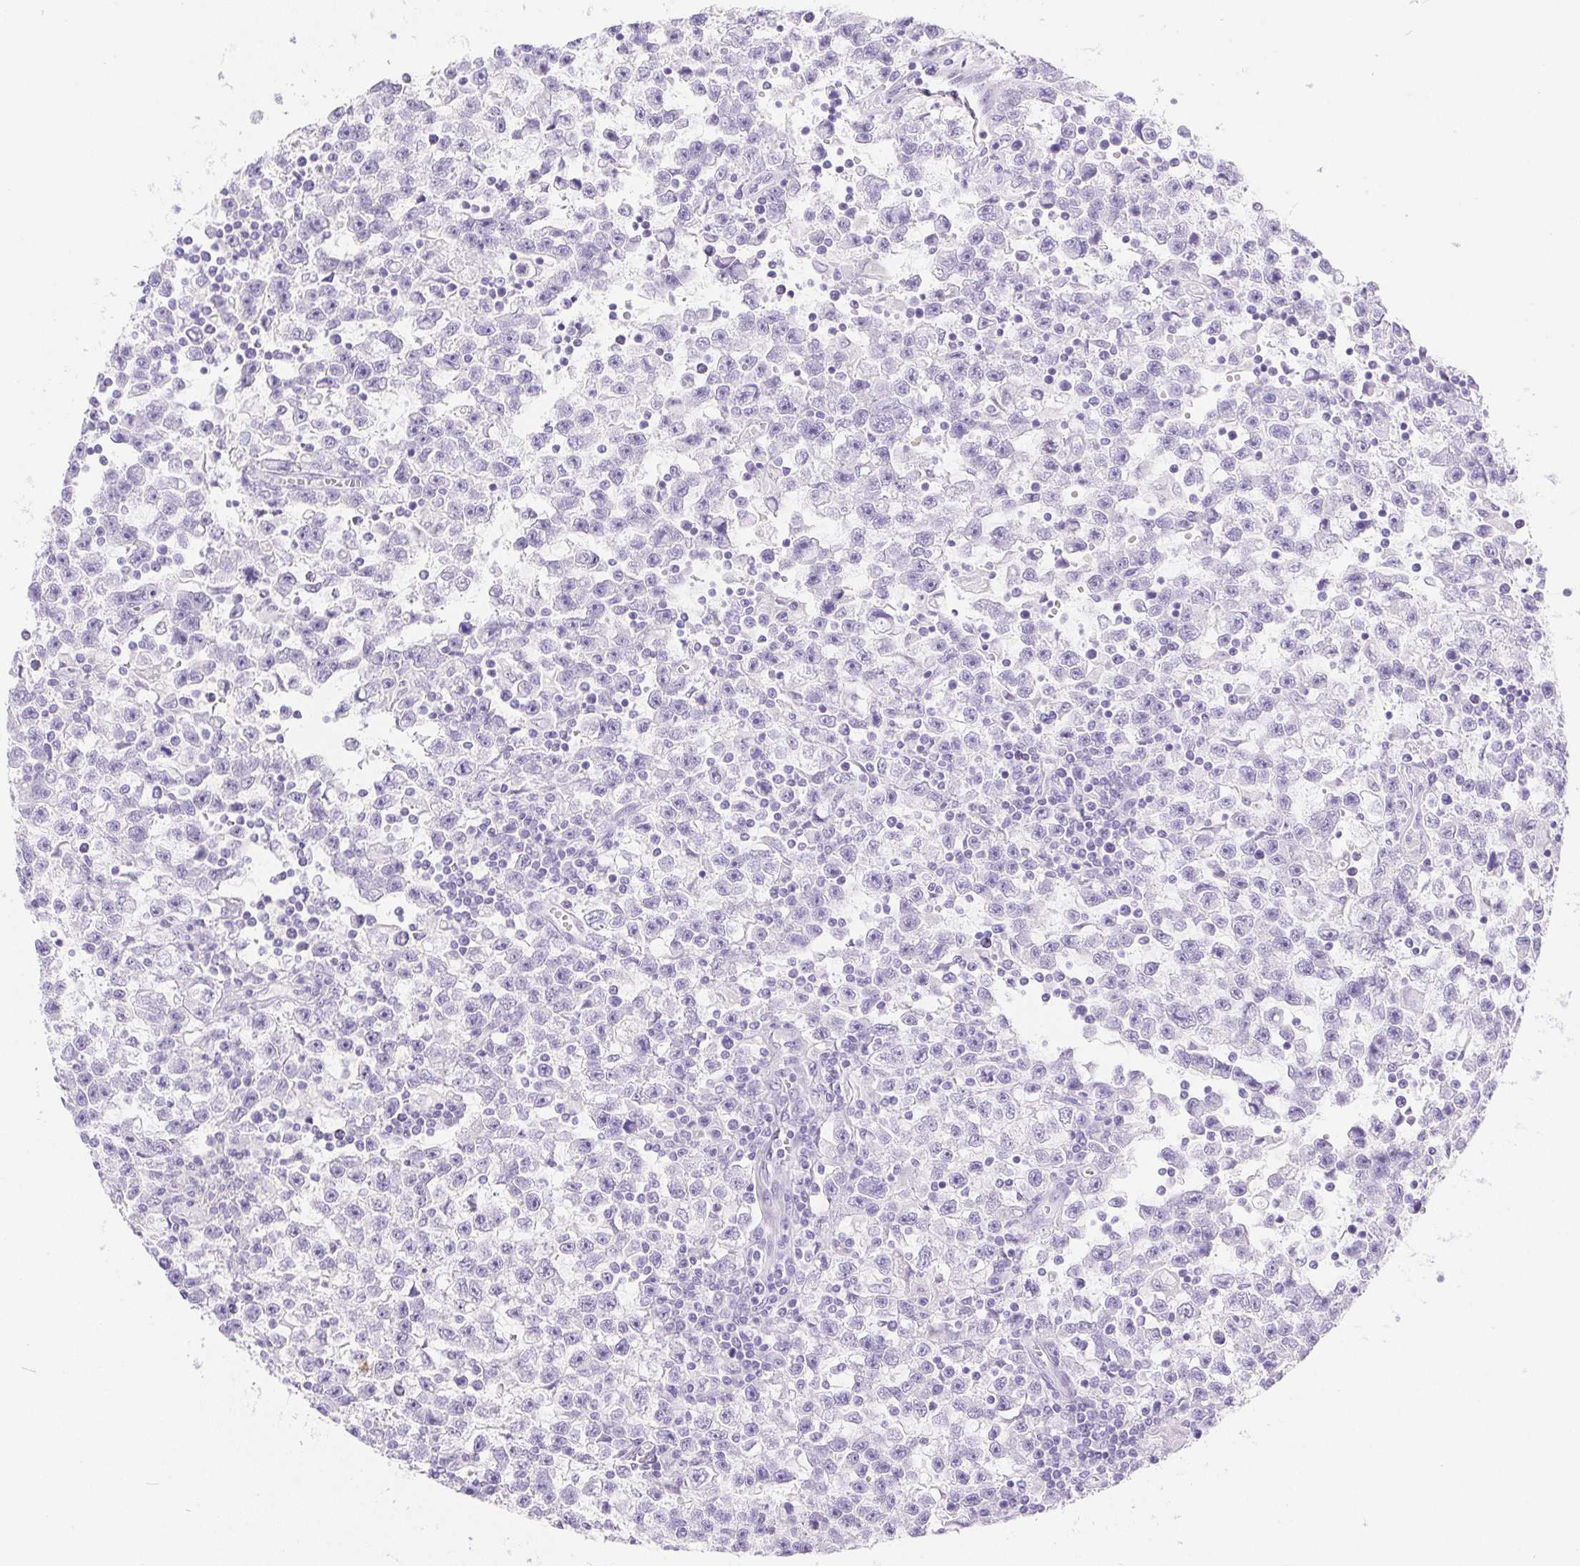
{"staining": {"intensity": "negative", "quantity": "none", "location": "none"}, "tissue": "testis cancer", "cell_type": "Tumor cells", "image_type": "cancer", "snomed": [{"axis": "morphology", "description": "Seminoma, NOS"}, {"axis": "topography", "description": "Testis"}], "caption": "Immunohistochemistry photomicrograph of neoplastic tissue: human testis cancer stained with DAB (3,3'-diaminobenzidine) reveals no significant protein expression in tumor cells. (DAB IHC with hematoxylin counter stain).", "gene": "PNLIP", "patient": {"sex": "male", "age": 31}}